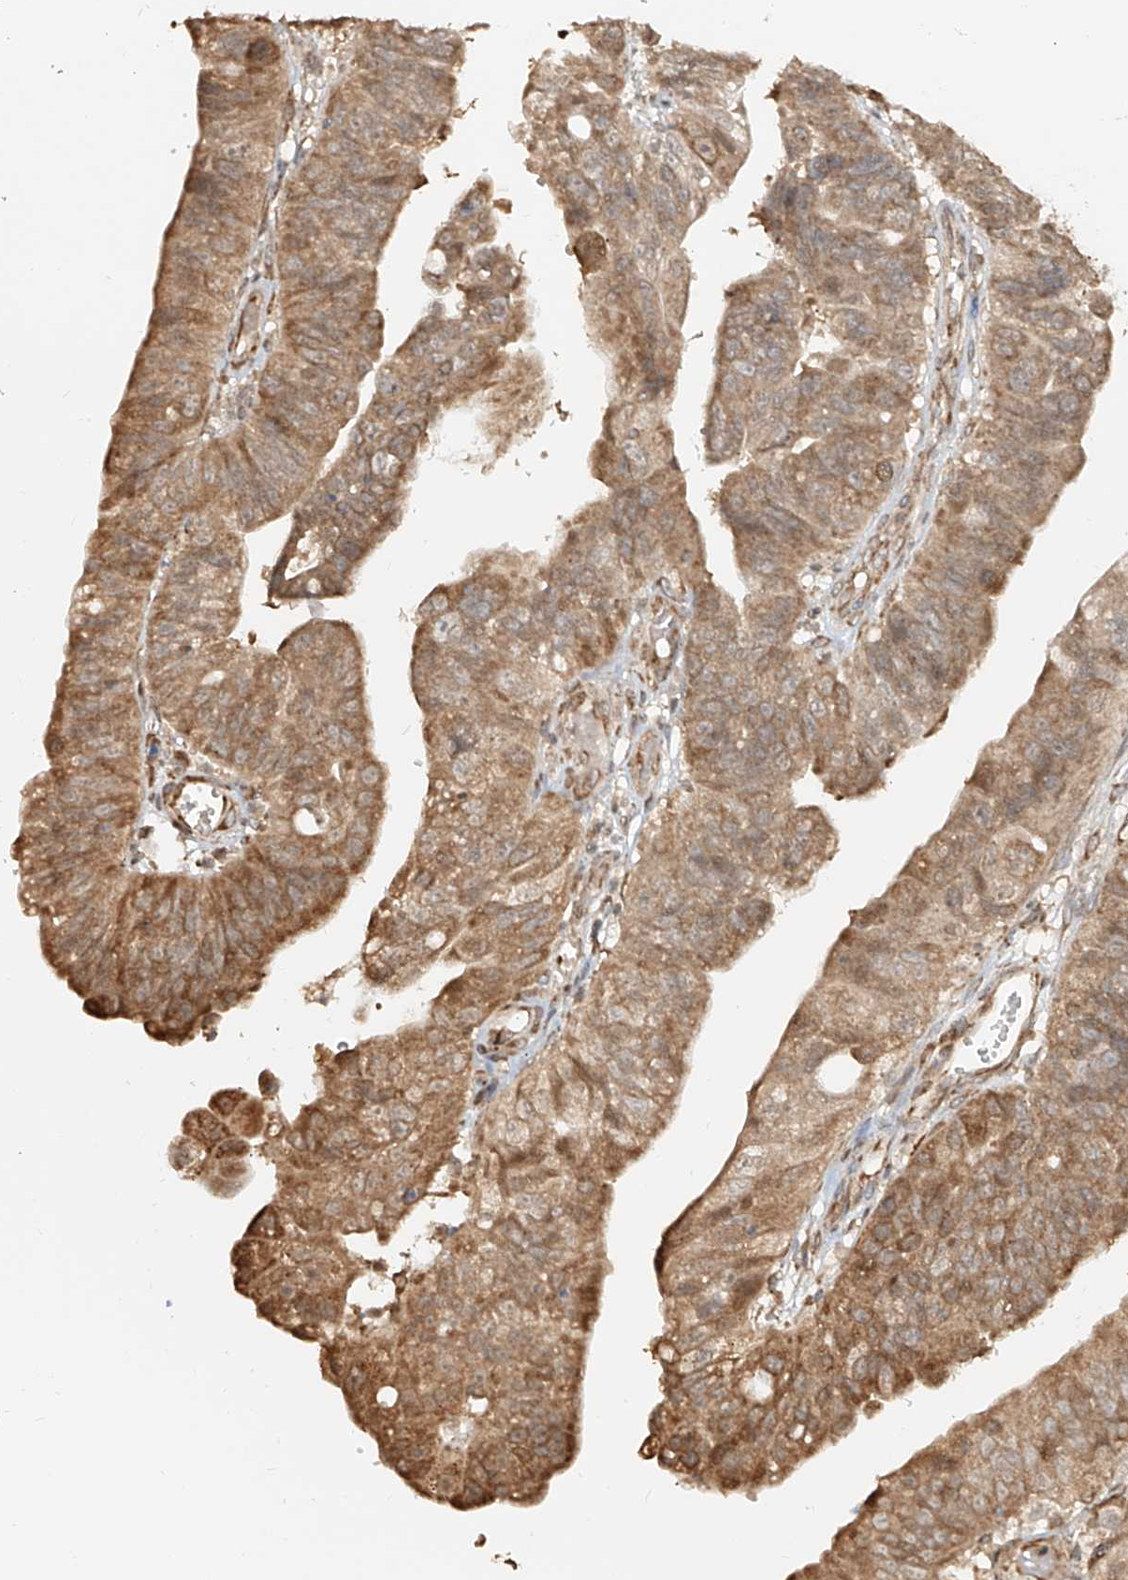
{"staining": {"intensity": "moderate", "quantity": ">75%", "location": "cytoplasmic/membranous"}, "tissue": "stomach cancer", "cell_type": "Tumor cells", "image_type": "cancer", "snomed": [{"axis": "morphology", "description": "Adenocarcinoma, NOS"}, {"axis": "topography", "description": "Stomach"}], "caption": "A brown stain highlights moderate cytoplasmic/membranous expression of a protein in stomach cancer (adenocarcinoma) tumor cells.", "gene": "UBE2K", "patient": {"sex": "male", "age": 59}}